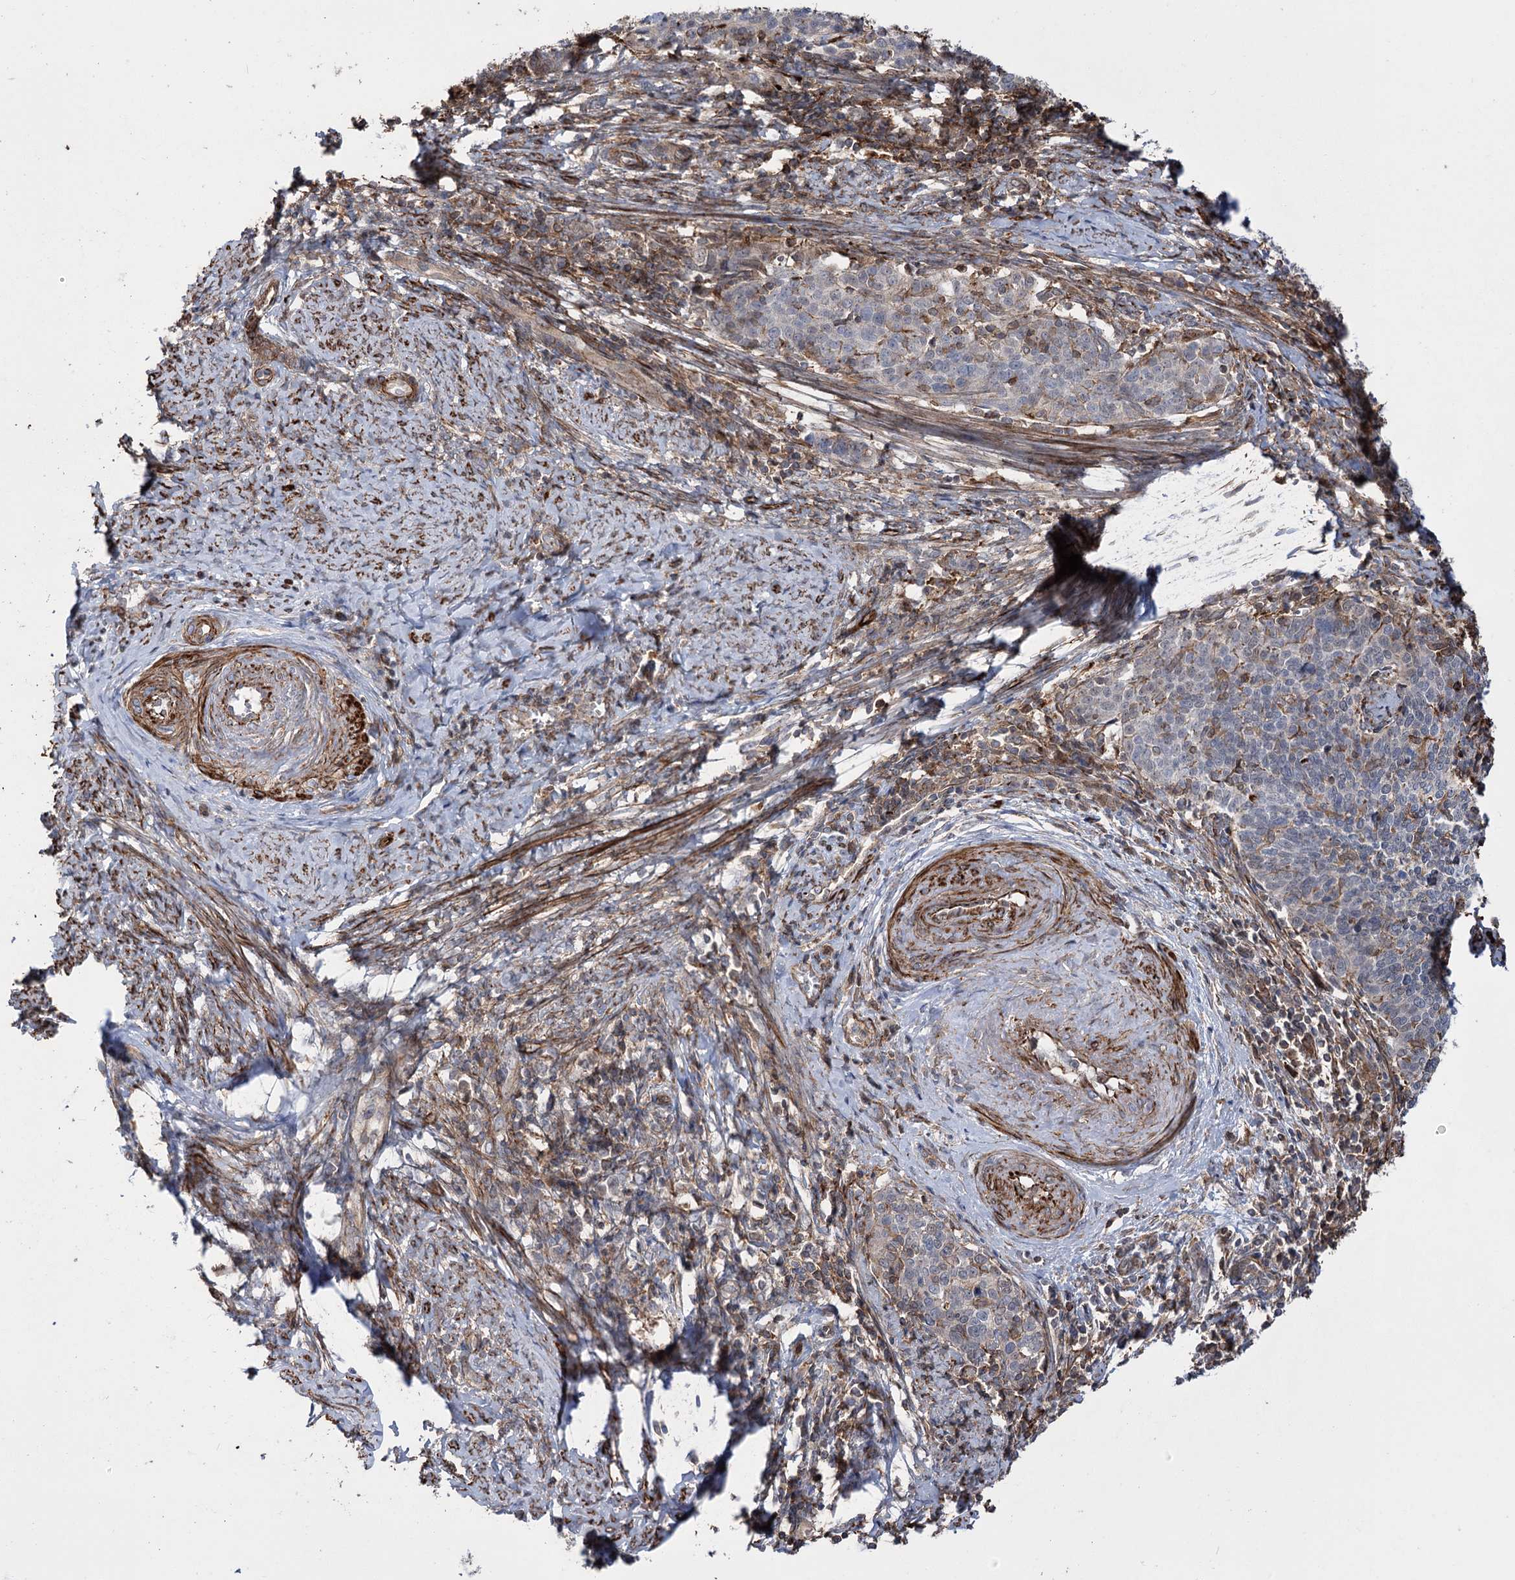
{"staining": {"intensity": "negative", "quantity": "none", "location": "none"}, "tissue": "cervical cancer", "cell_type": "Tumor cells", "image_type": "cancer", "snomed": [{"axis": "morphology", "description": "Squamous cell carcinoma, NOS"}, {"axis": "topography", "description": "Cervix"}], "caption": "Histopathology image shows no protein staining in tumor cells of cervical cancer tissue.", "gene": "DPP3", "patient": {"sex": "female", "age": 39}}